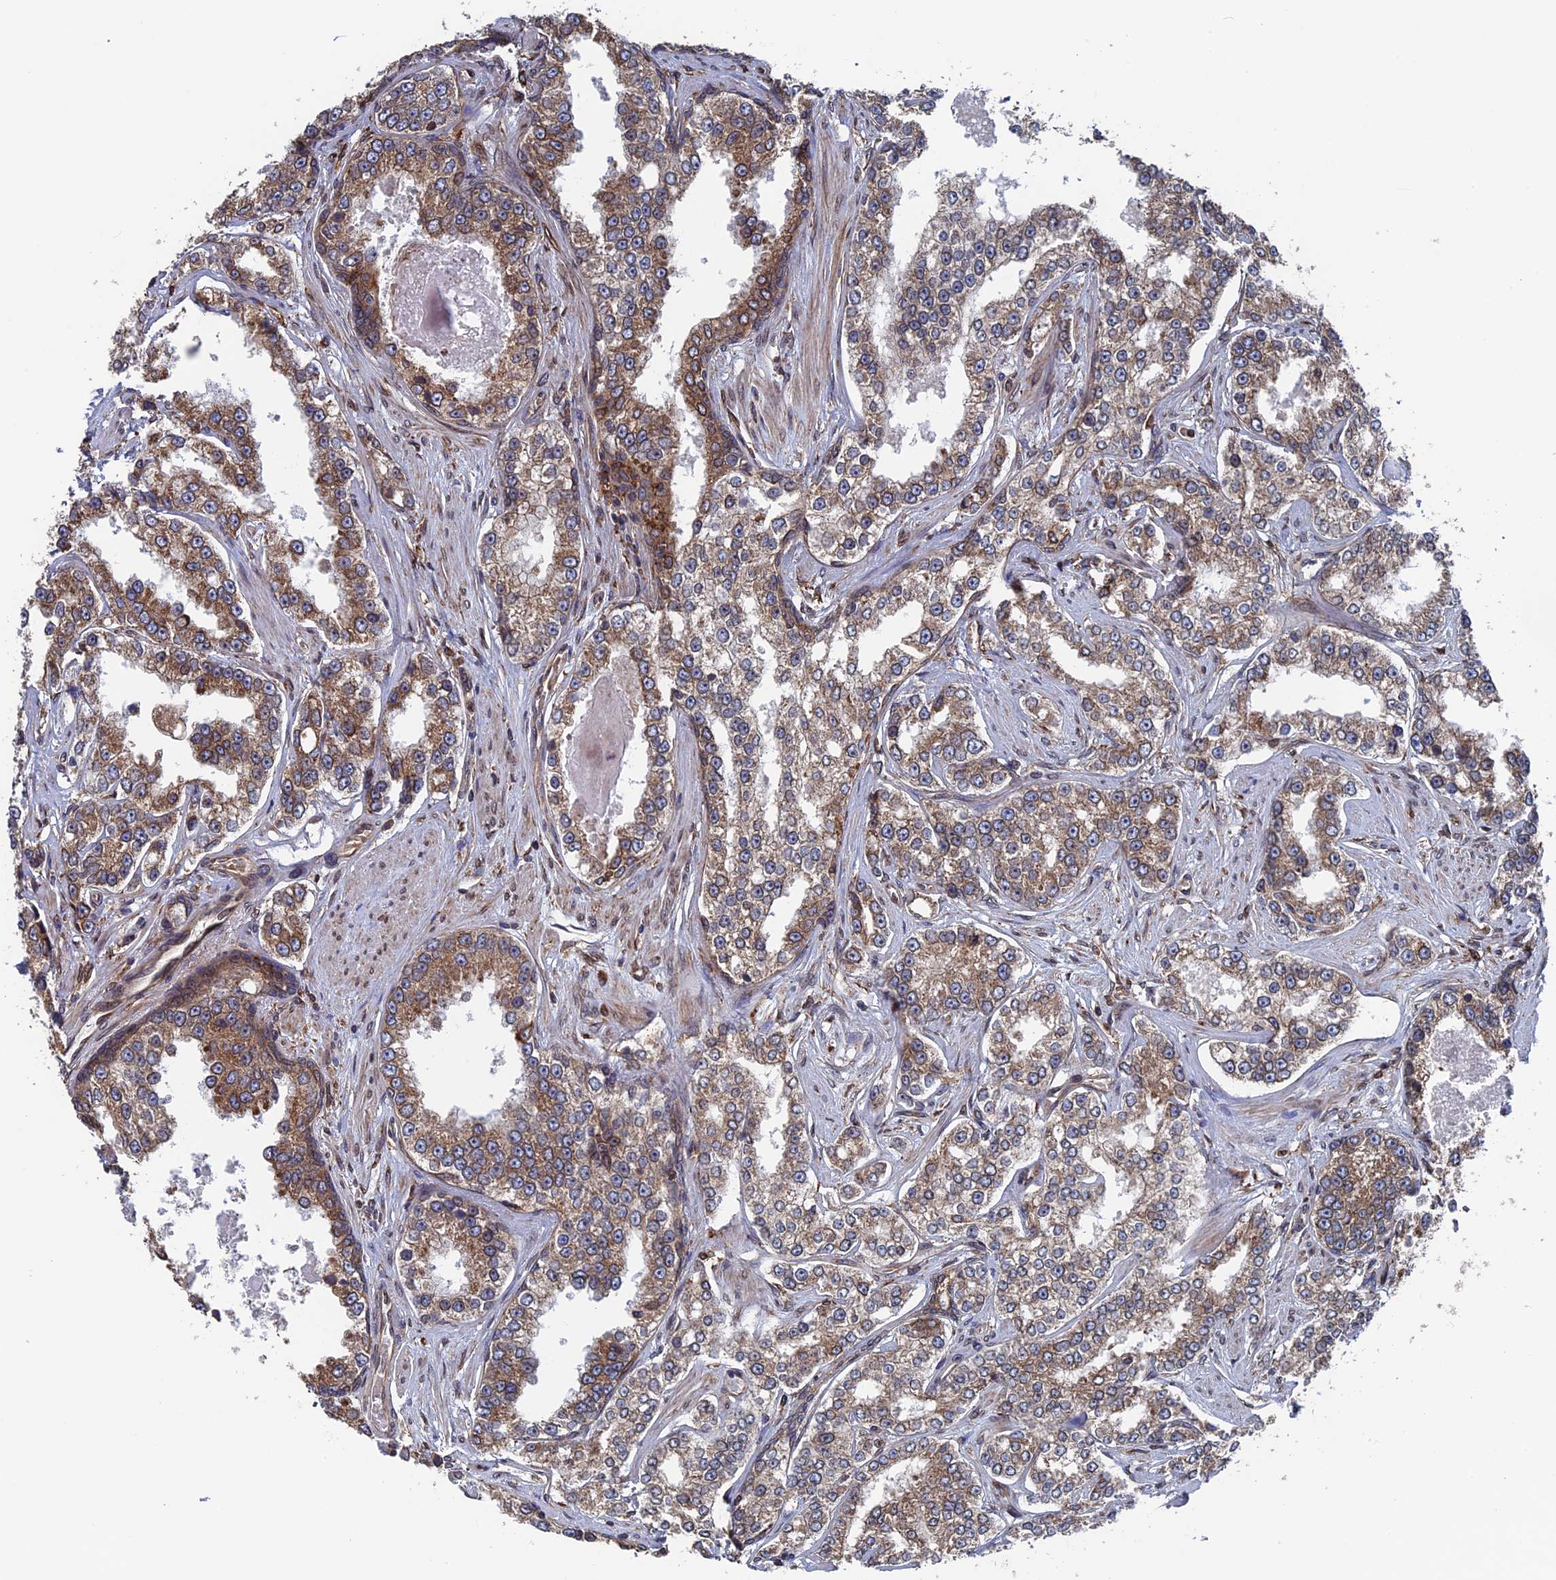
{"staining": {"intensity": "moderate", "quantity": ">75%", "location": "cytoplasmic/membranous"}, "tissue": "prostate cancer", "cell_type": "Tumor cells", "image_type": "cancer", "snomed": [{"axis": "morphology", "description": "Normal tissue, NOS"}, {"axis": "morphology", "description": "Adenocarcinoma, High grade"}, {"axis": "topography", "description": "Prostate"}], "caption": "Adenocarcinoma (high-grade) (prostate) stained with a protein marker exhibits moderate staining in tumor cells.", "gene": "RPUSD1", "patient": {"sex": "male", "age": 83}}